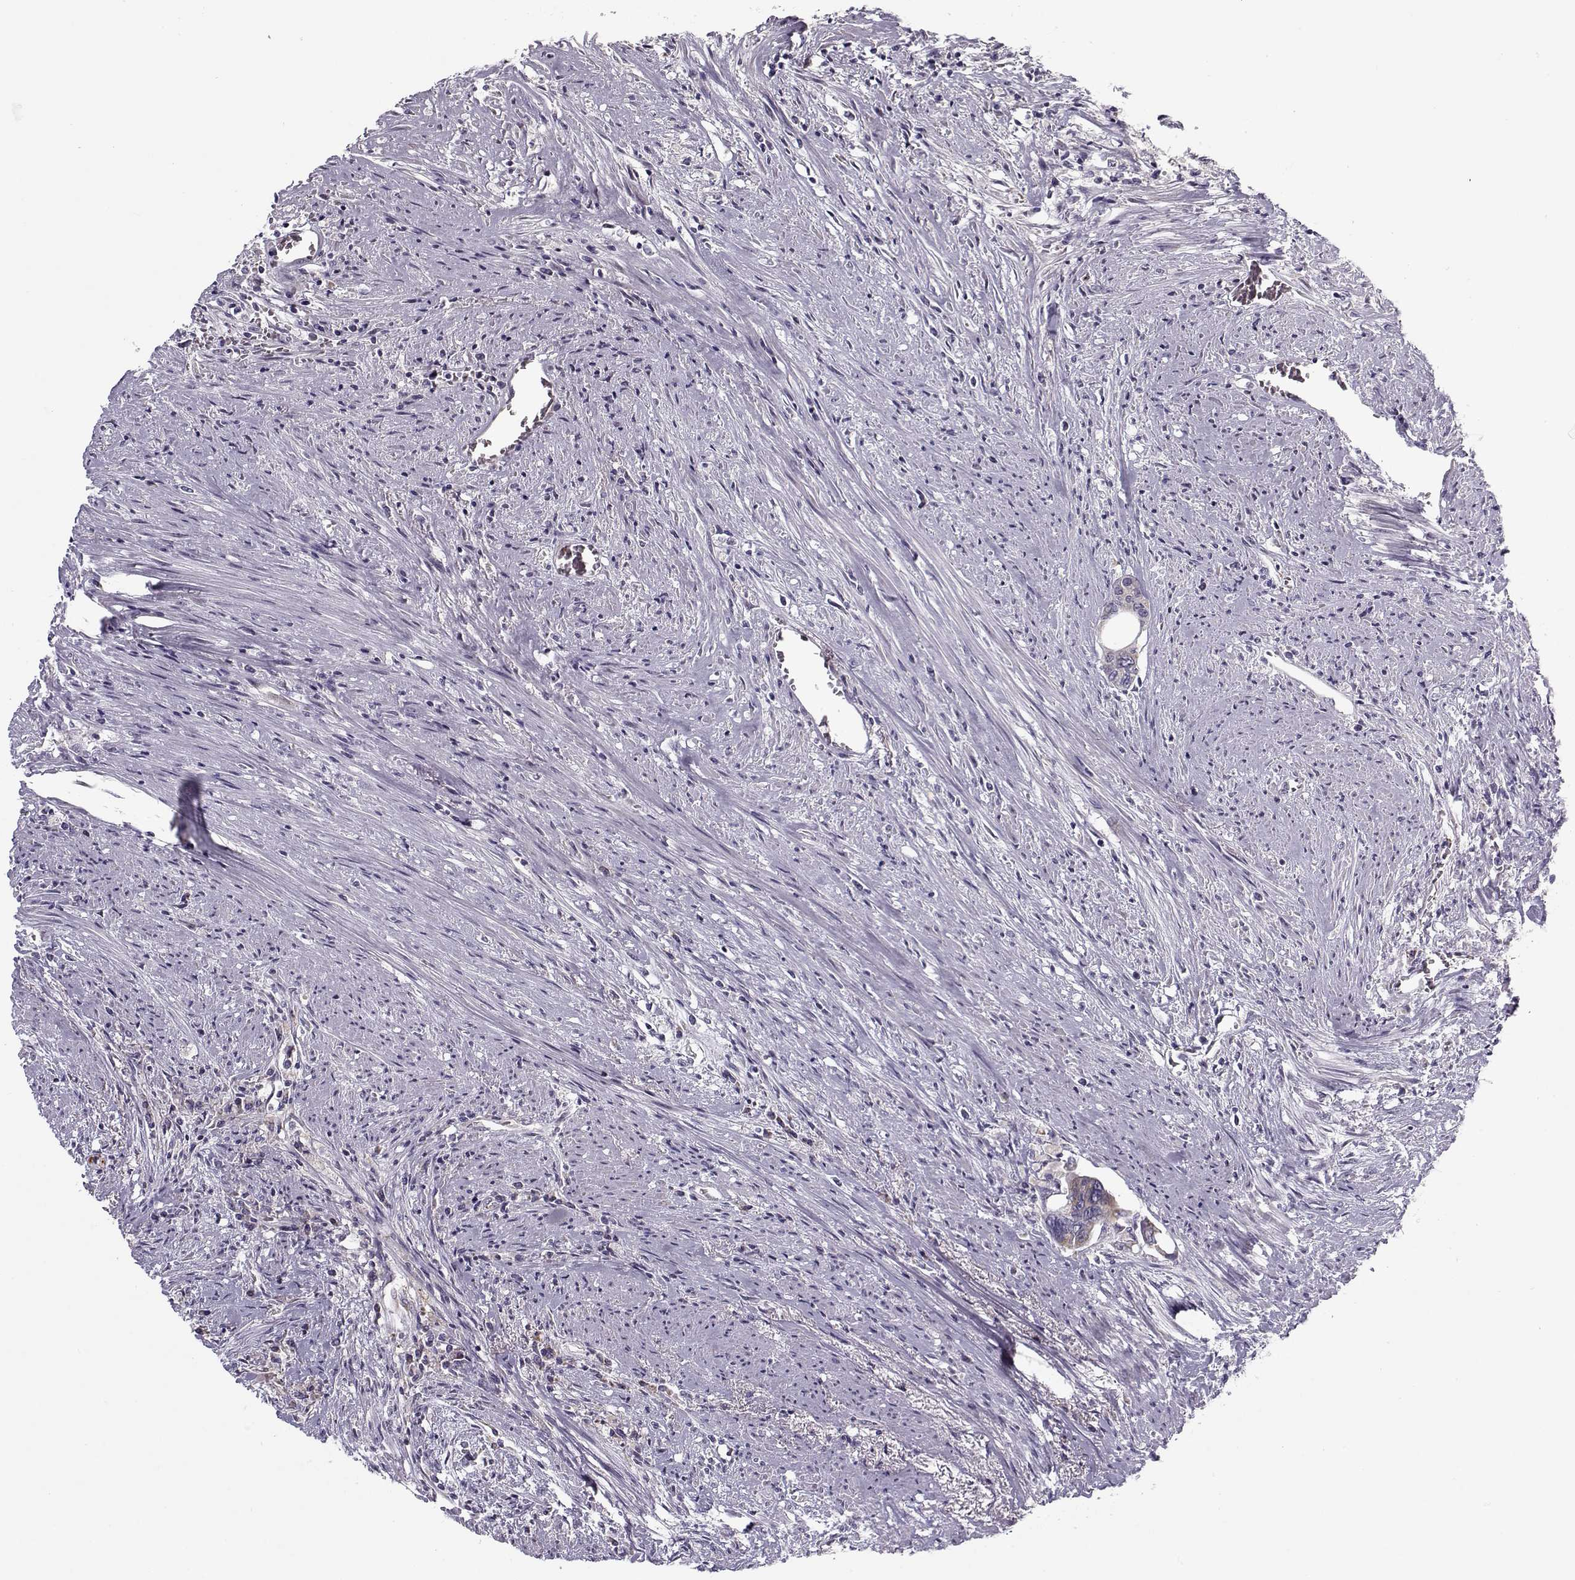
{"staining": {"intensity": "negative", "quantity": "none", "location": "none"}, "tissue": "colorectal cancer", "cell_type": "Tumor cells", "image_type": "cancer", "snomed": [{"axis": "morphology", "description": "Adenocarcinoma, NOS"}, {"axis": "topography", "description": "Rectum"}], "caption": "This histopathology image is of colorectal adenocarcinoma stained with immunohistochemistry to label a protein in brown with the nuclei are counter-stained blue. There is no positivity in tumor cells.", "gene": "KLF17", "patient": {"sex": "male", "age": 59}}